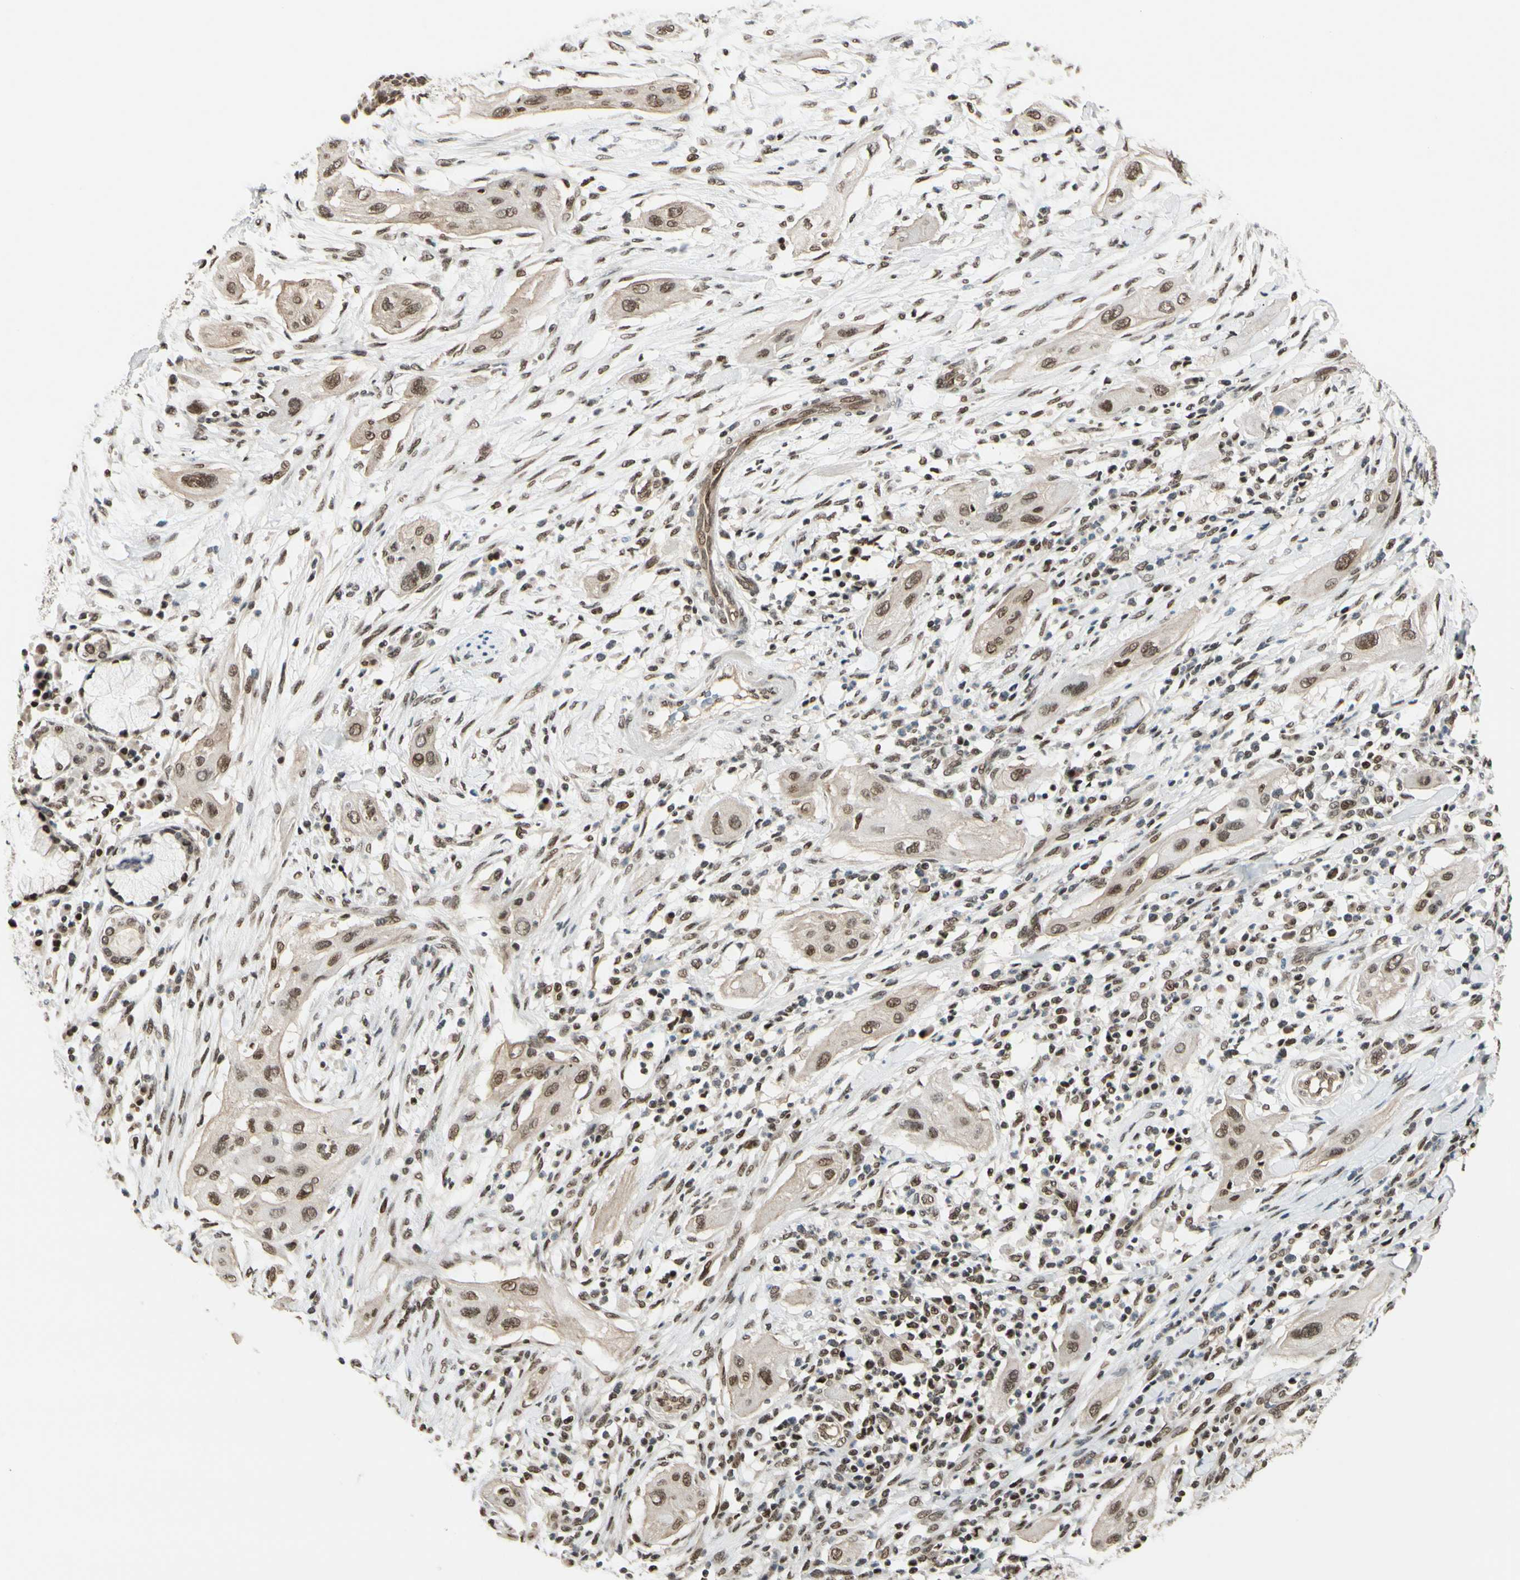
{"staining": {"intensity": "moderate", "quantity": ">75%", "location": "nuclear"}, "tissue": "lung cancer", "cell_type": "Tumor cells", "image_type": "cancer", "snomed": [{"axis": "morphology", "description": "Squamous cell carcinoma, NOS"}, {"axis": "topography", "description": "Lung"}], "caption": "Protein staining of squamous cell carcinoma (lung) tissue shows moderate nuclear positivity in approximately >75% of tumor cells. The protein is stained brown, and the nuclei are stained in blue (DAB (3,3'-diaminobenzidine) IHC with brightfield microscopy, high magnification).", "gene": "SUFU", "patient": {"sex": "female", "age": 47}}